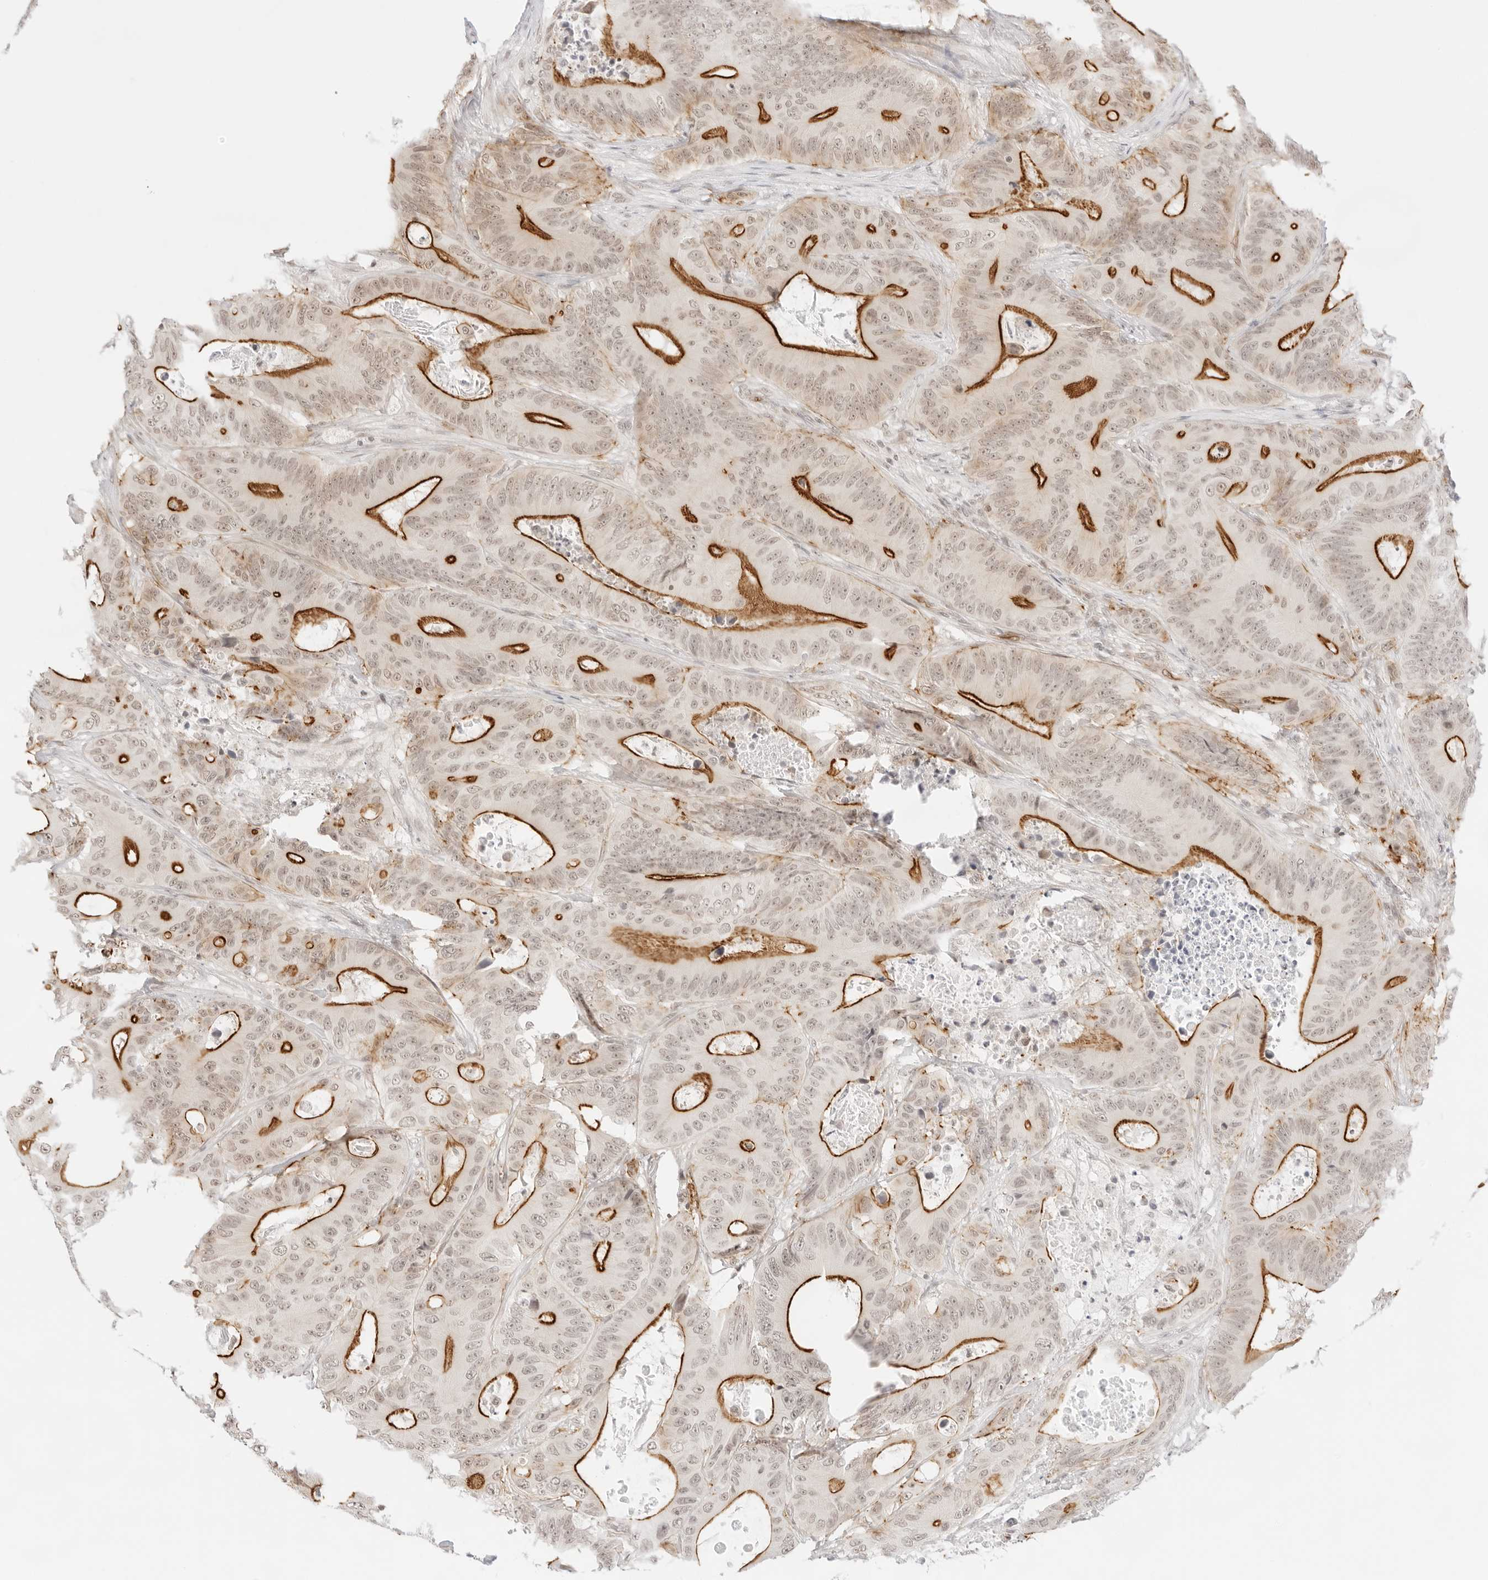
{"staining": {"intensity": "strong", "quantity": "25%-75%", "location": "cytoplasmic/membranous"}, "tissue": "colorectal cancer", "cell_type": "Tumor cells", "image_type": "cancer", "snomed": [{"axis": "morphology", "description": "Adenocarcinoma, NOS"}, {"axis": "topography", "description": "Colon"}], "caption": "IHC of colorectal adenocarcinoma reveals high levels of strong cytoplasmic/membranous expression in approximately 25%-75% of tumor cells. Nuclei are stained in blue.", "gene": "GNAS", "patient": {"sex": "male", "age": 83}}